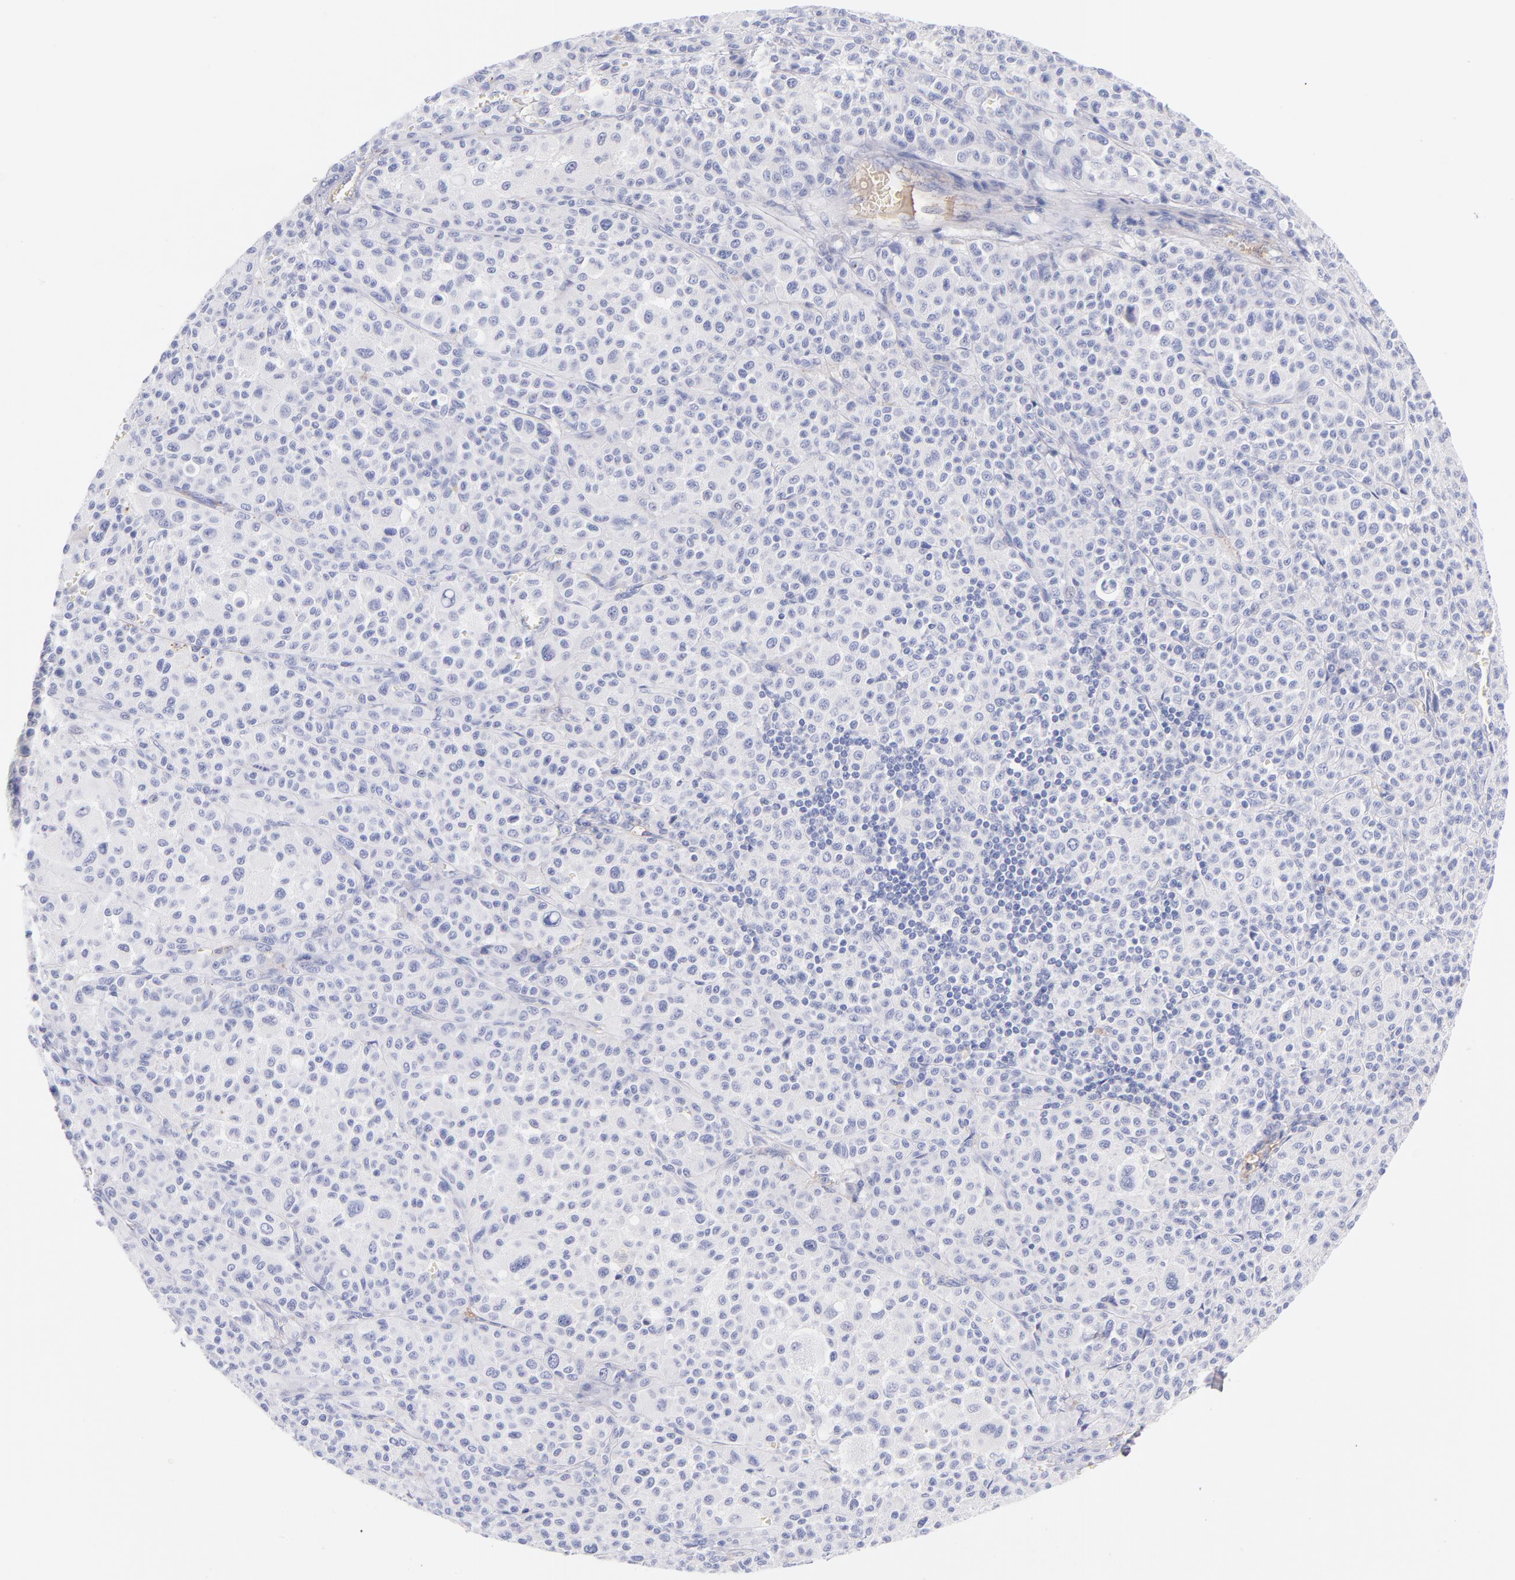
{"staining": {"intensity": "negative", "quantity": "none", "location": "none"}, "tissue": "melanoma", "cell_type": "Tumor cells", "image_type": "cancer", "snomed": [{"axis": "morphology", "description": "Malignant melanoma, Metastatic site"}, {"axis": "topography", "description": "Skin"}], "caption": "Micrograph shows no protein staining in tumor cells of melanoma tissue.", "gene": "HP", "patient": {"sex": "female", "age": 74}}